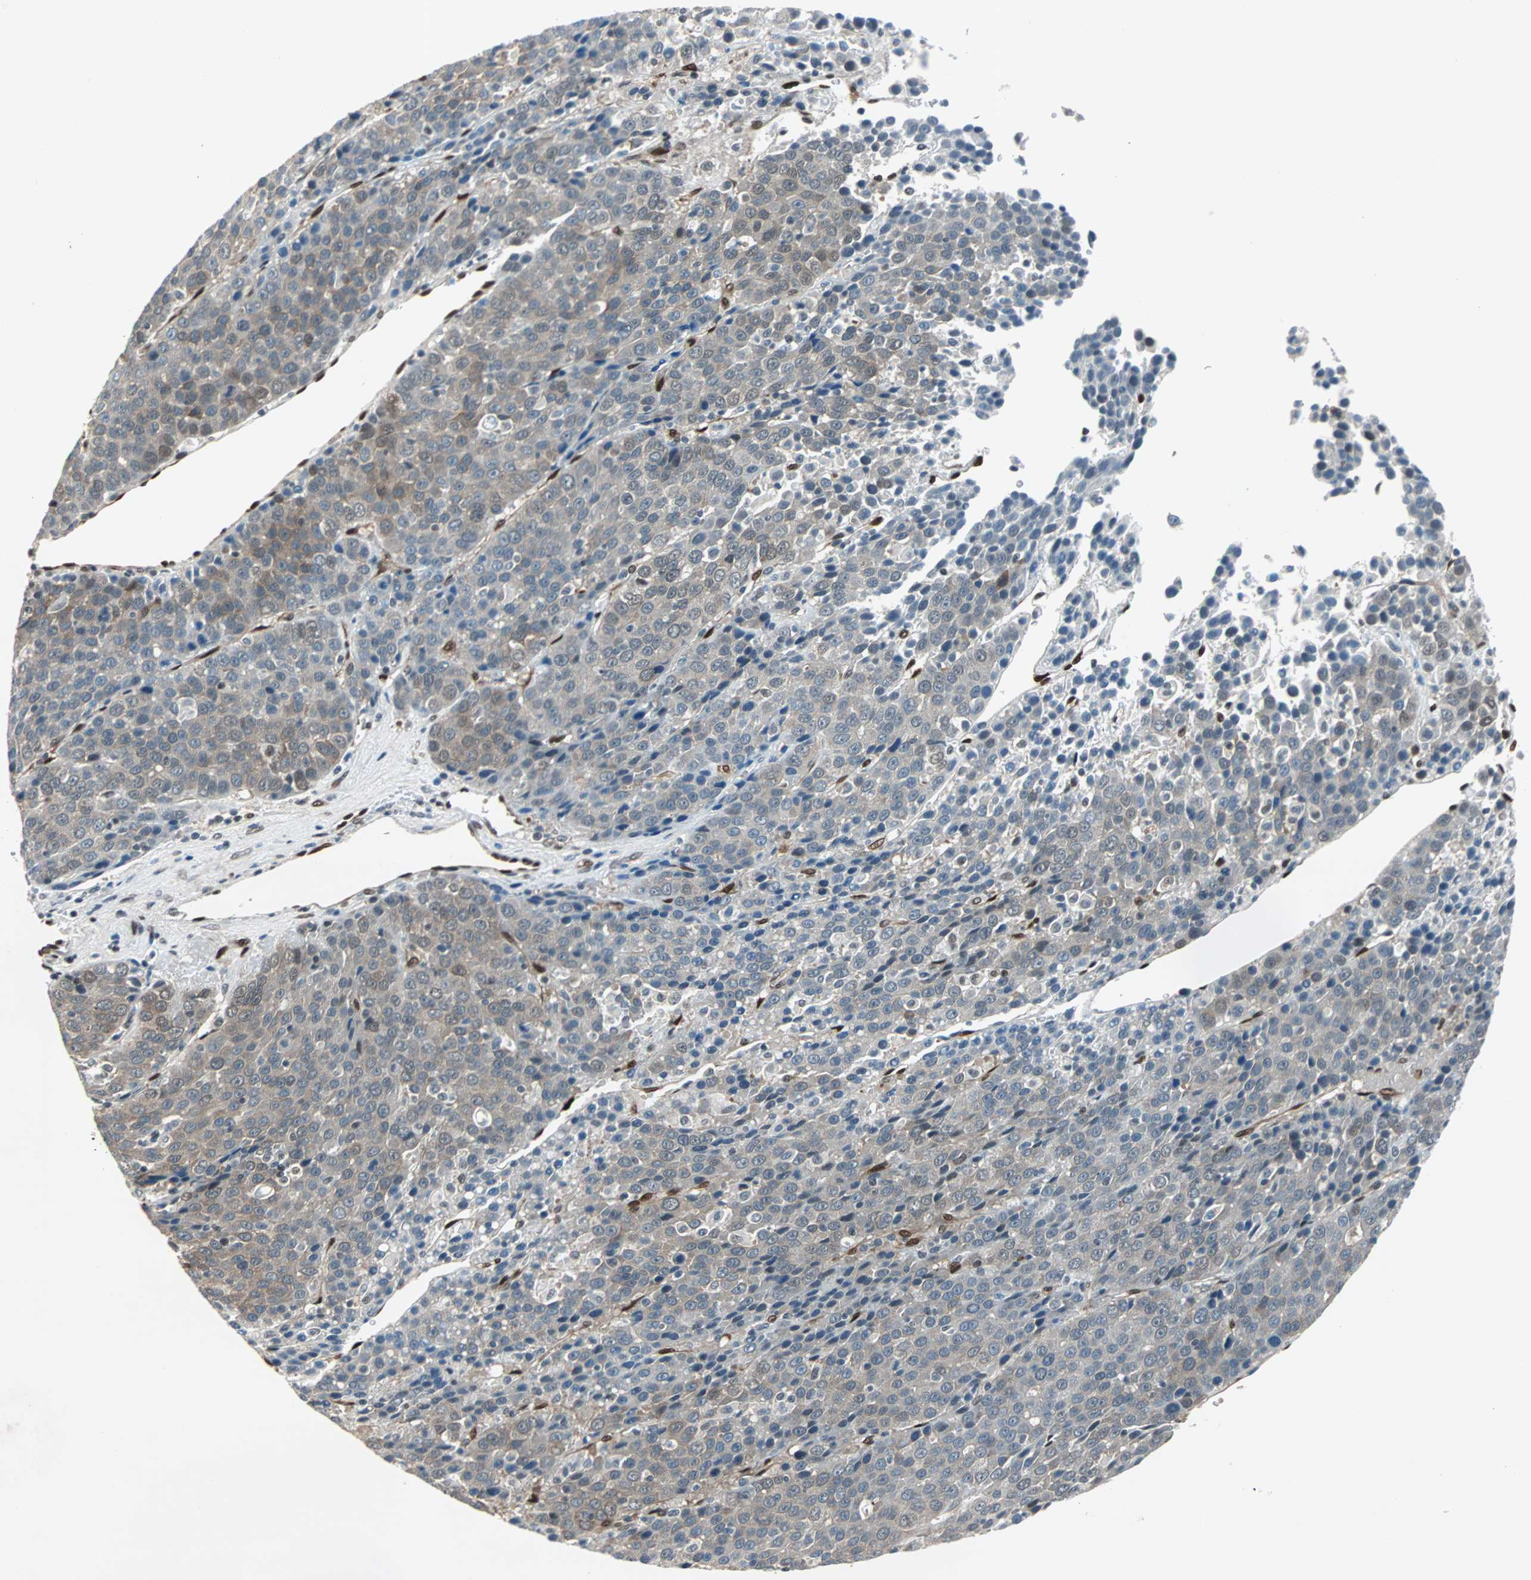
{"staining": {"intensity": "moderate", "quantity": "25%-75%", "location": "cytoplasmic/membranous"}, "tissue": "liver cancer", "cell_type": "Tumor cells", "image_type": "cancer", "snomed": [{"axis": "morphology", "description": "Carcinoma, Hepatocellular, NOS"}, {"axis": "topography", "description": "Liver"}], "caption": "A high-resolution micrograph shows immunohistochemistry staining of liver hepatocellular carcinoma, which shows moderate cytoplasmic/membranous positivity in about 25%-75% of tumor cells.", "gene": "WWTR1", "patient": {"sex": "female", "age": 53}}